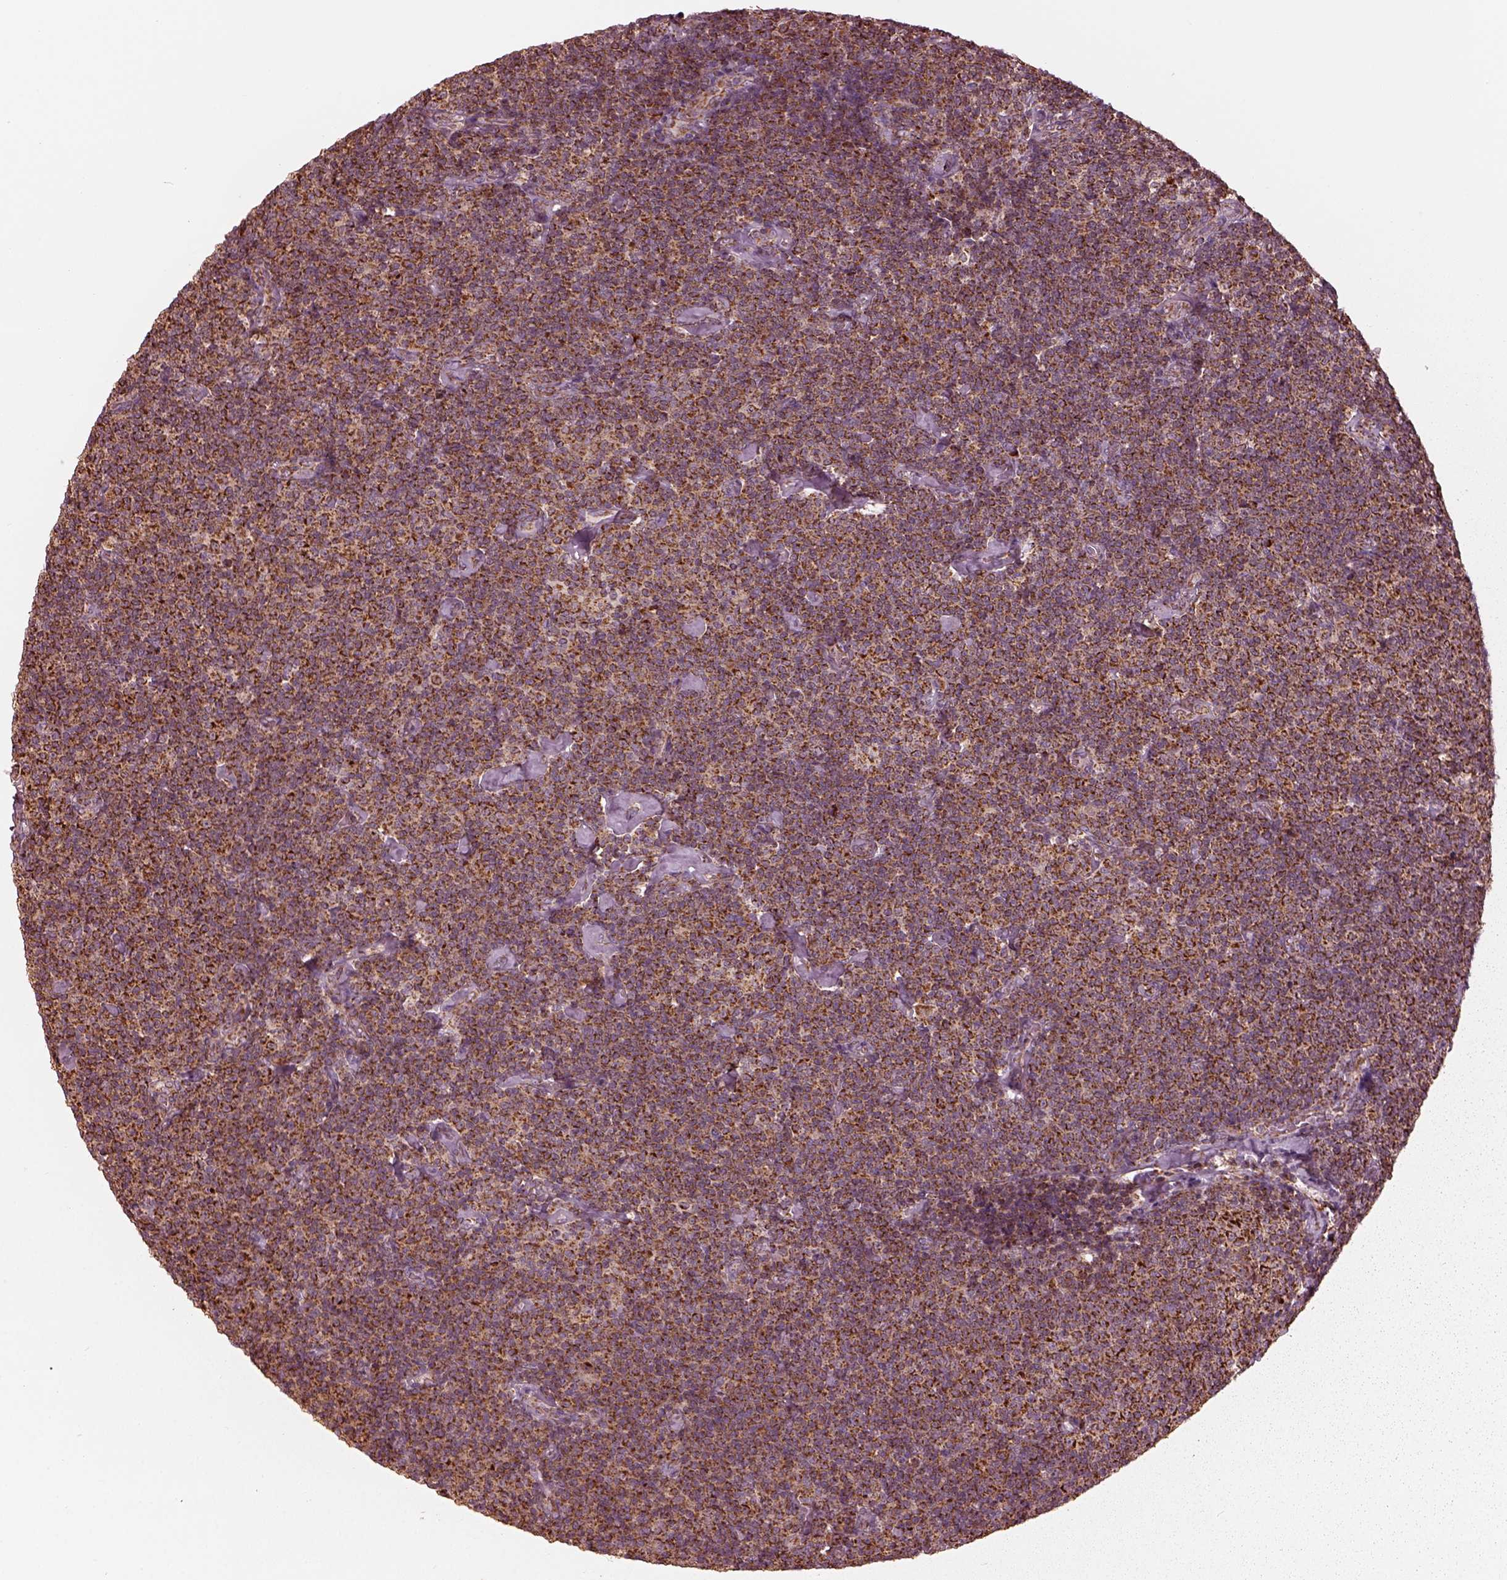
{"staining": {"intensity": "strong", "quantity": "25%-75%", "location": "cytoplasmic/membranous"}, "tissue": "lymphoma", "cell_type": "Tumor cells", "image_type": "cancer", "snomed": [{"axis": "morphology", "description": "Malignant lymphoma, non-Hodgkin's type, Low grade"}, {"axis": "topography", "description": "Lymph node"}], "caption": "Protein expression analysis of human lymphoma reveals strong cytoplasmic/membranous staining in approximately 25%-75% of tumor cells.", "gene": "NDUFB10", "patient": {"sex": "male", "age": 81}}